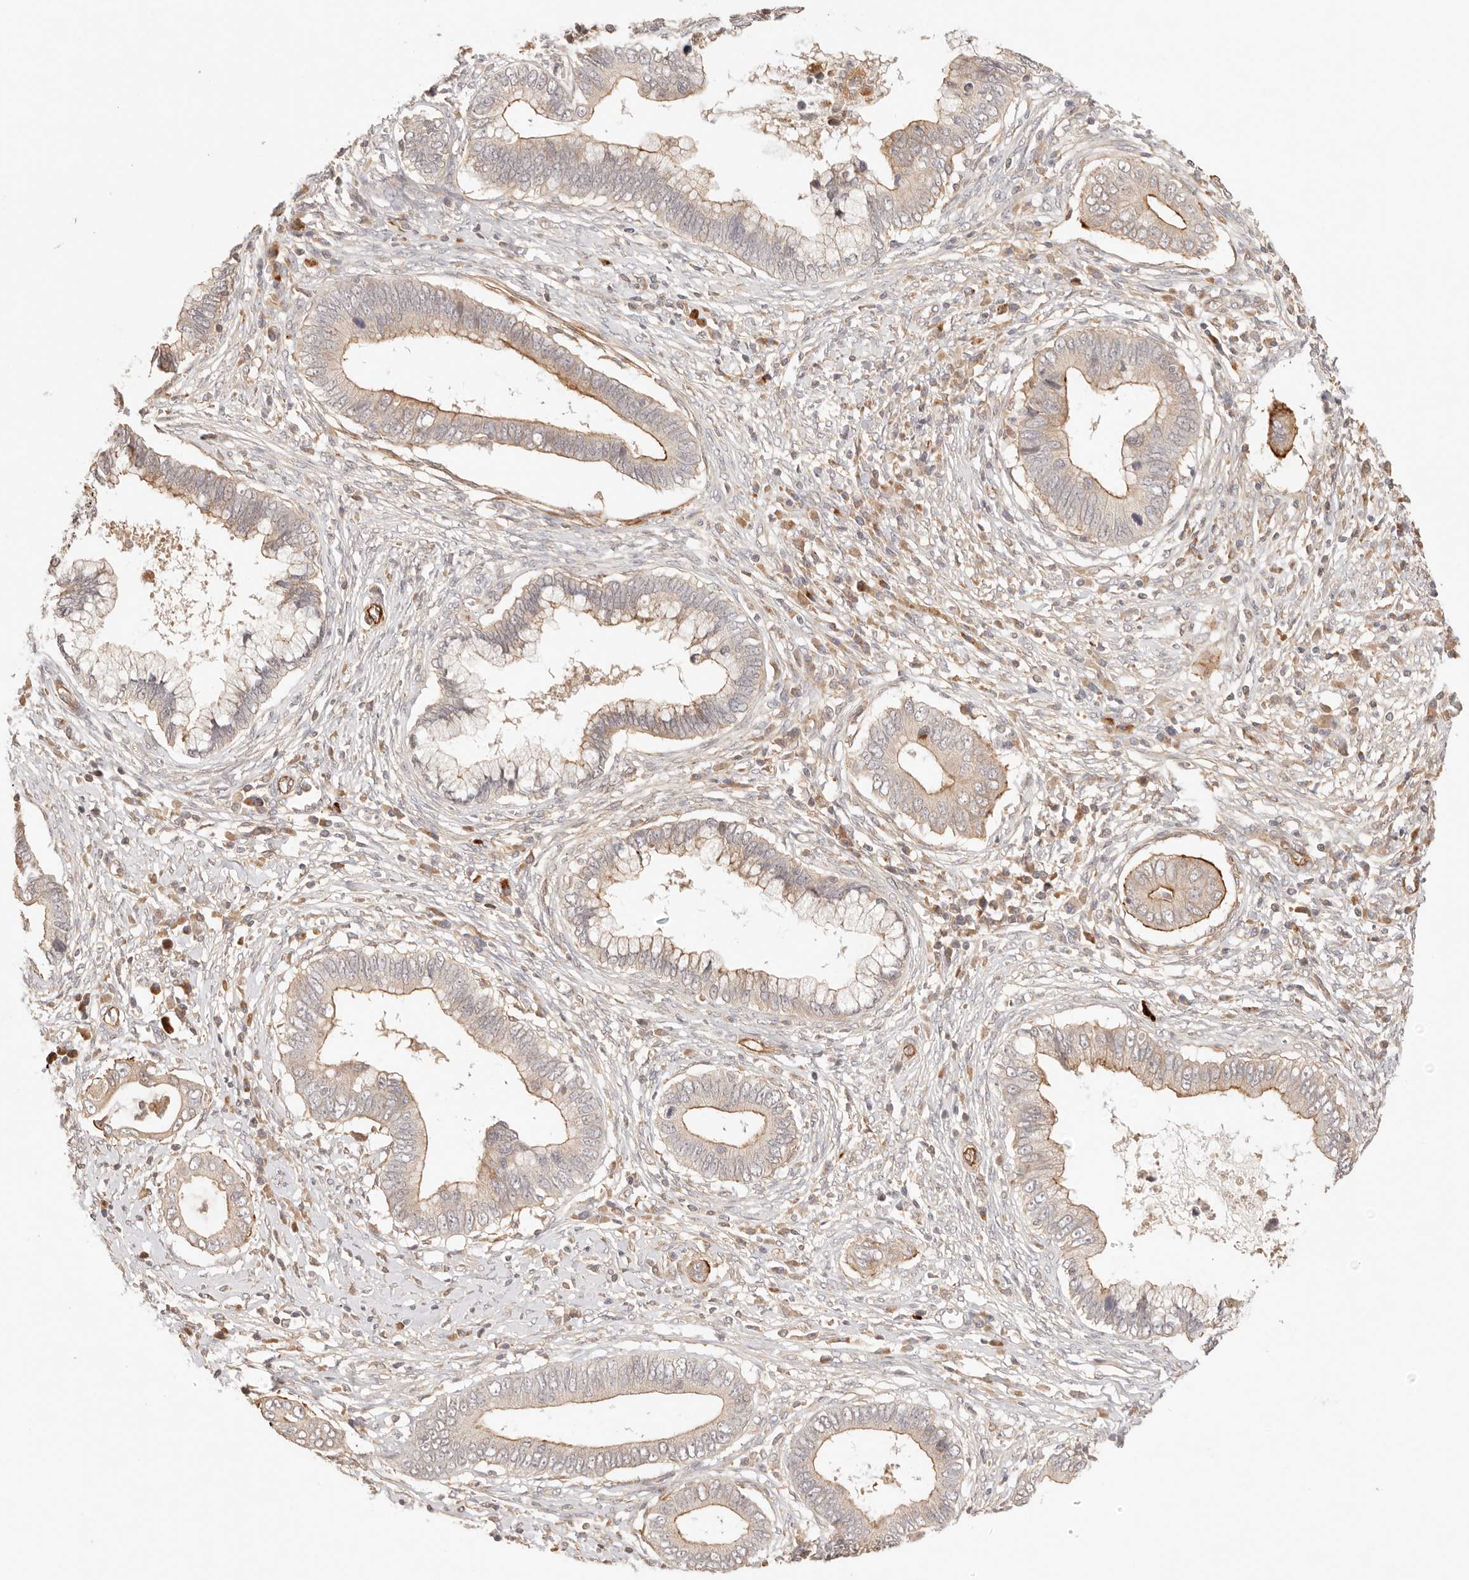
{"staining": {"intensity": "moderate", "quantity": "25%-75%", "location": "cytoplasmic/membranous"}, "tissue": "cervical cancer", "cell_type": "Tumor cells", "image_type": "cancer", "snomed": [{"axis": "morphology", "description": "Adenocarcinoma, NOS"}, {"axis": "topography", "description": "Cervix"}], "caption": "Protein analysis of adenocarcinoma (cervical) tissue reveals moderate cytoplasmic/membranous staining in about 25%-75% of tumor cells.", "gene": "IL1R2", "patient": {"sex": "female", "age": 44}}